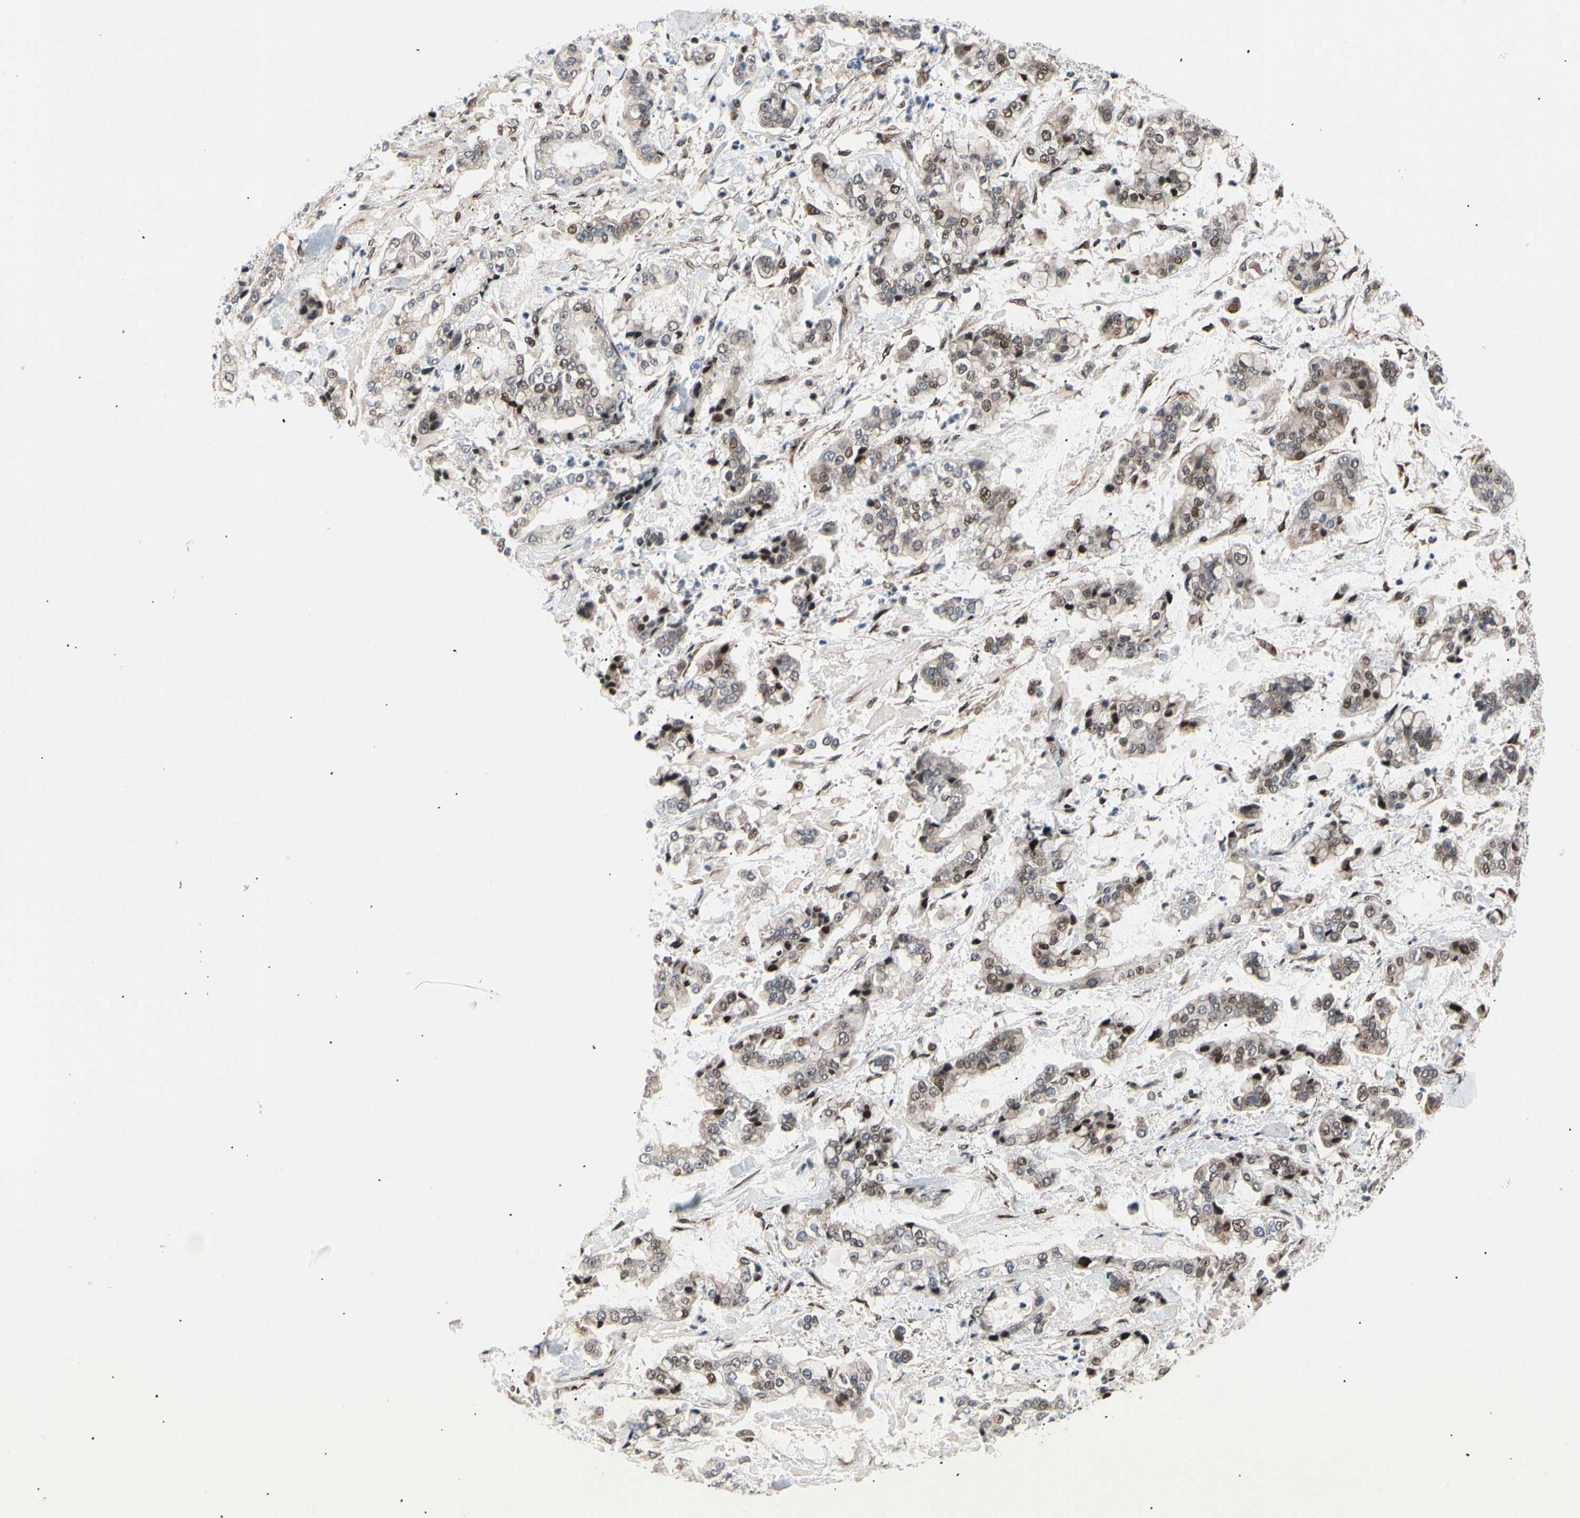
{"staining": {"intensity": "moderate", "quantity": "25%-75%", "location": "cytoplasmic/membranous"}, "tissue": "stomach cancer", "cell_type": "Tumor cells", "image_type": "cancer", "snomed": [{"axis": "morphology", "description": "Normal tissue, NOS"}, {"axis": "morphology", "description": "Adenocarcinoma, NOS"}, {"axis": "topography", "description": "Stomach, upper"}, {"axis": "topography", "description": "Stomach"}], "caption": "Brown immunohistochemical staining in human stomach cancer demonstrates moderate cytoplasmic/membranous staining in about 25%-75% of tumor cells.", "gene": "E2F1", "patient": {"sex": "male", "age": 76}}